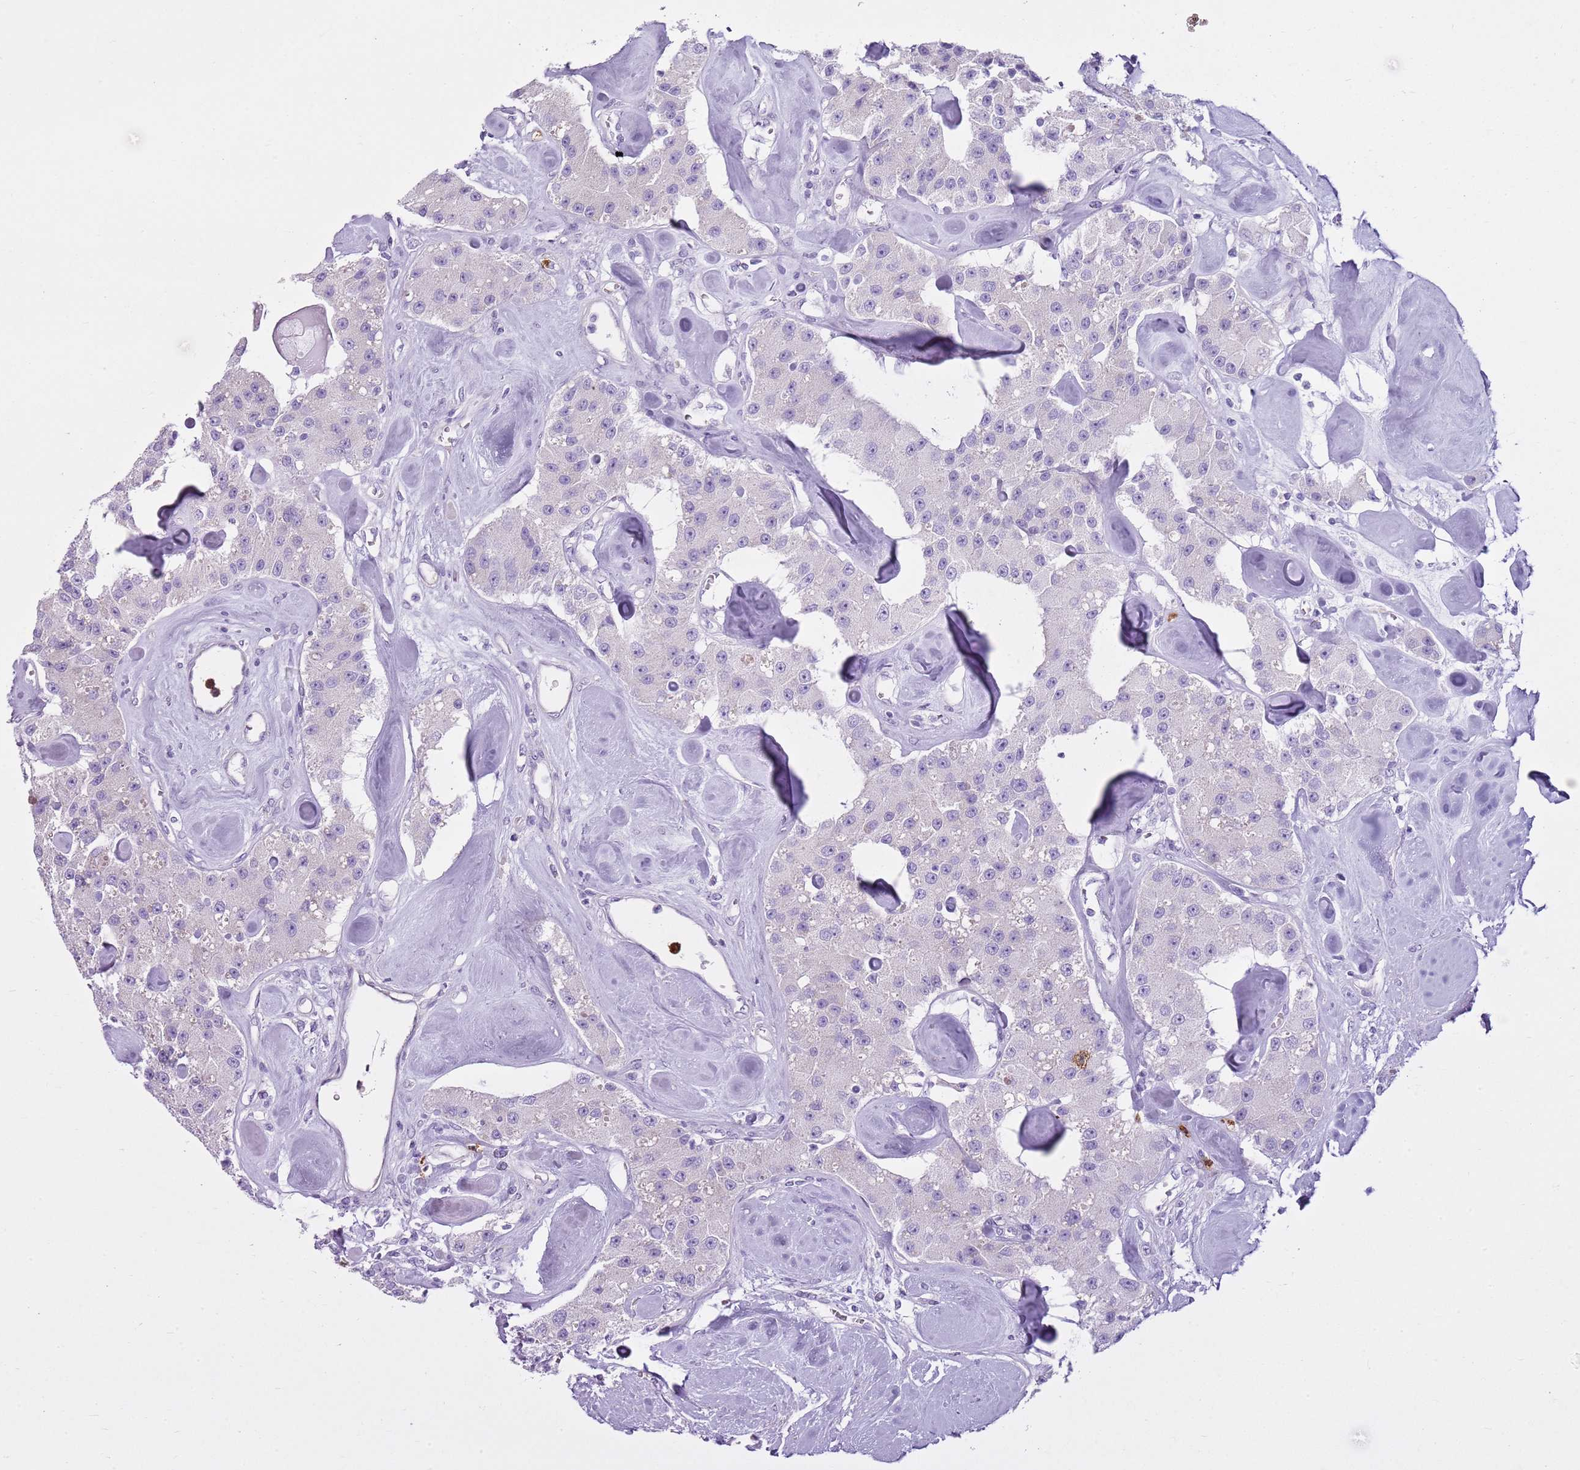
{"staining": {"intensity": "negative", "quantity": "none", "location": "none"}, "tissue": "carcinoid", "cell_type": "Tumor cells", "image_type": "cancer", "snomed": [{"axis": "morphology", "description": "Carcinoid, malignant, NOS"}, {"axis": "topography", "description": "Pancreas"}], "caption": "IHC micrograph of carcinoid stained for a protein (brown), which demonstrates no staining in tumor cells.", "gene": "CD177", "patient": {"sex": "male", "age": 41}}